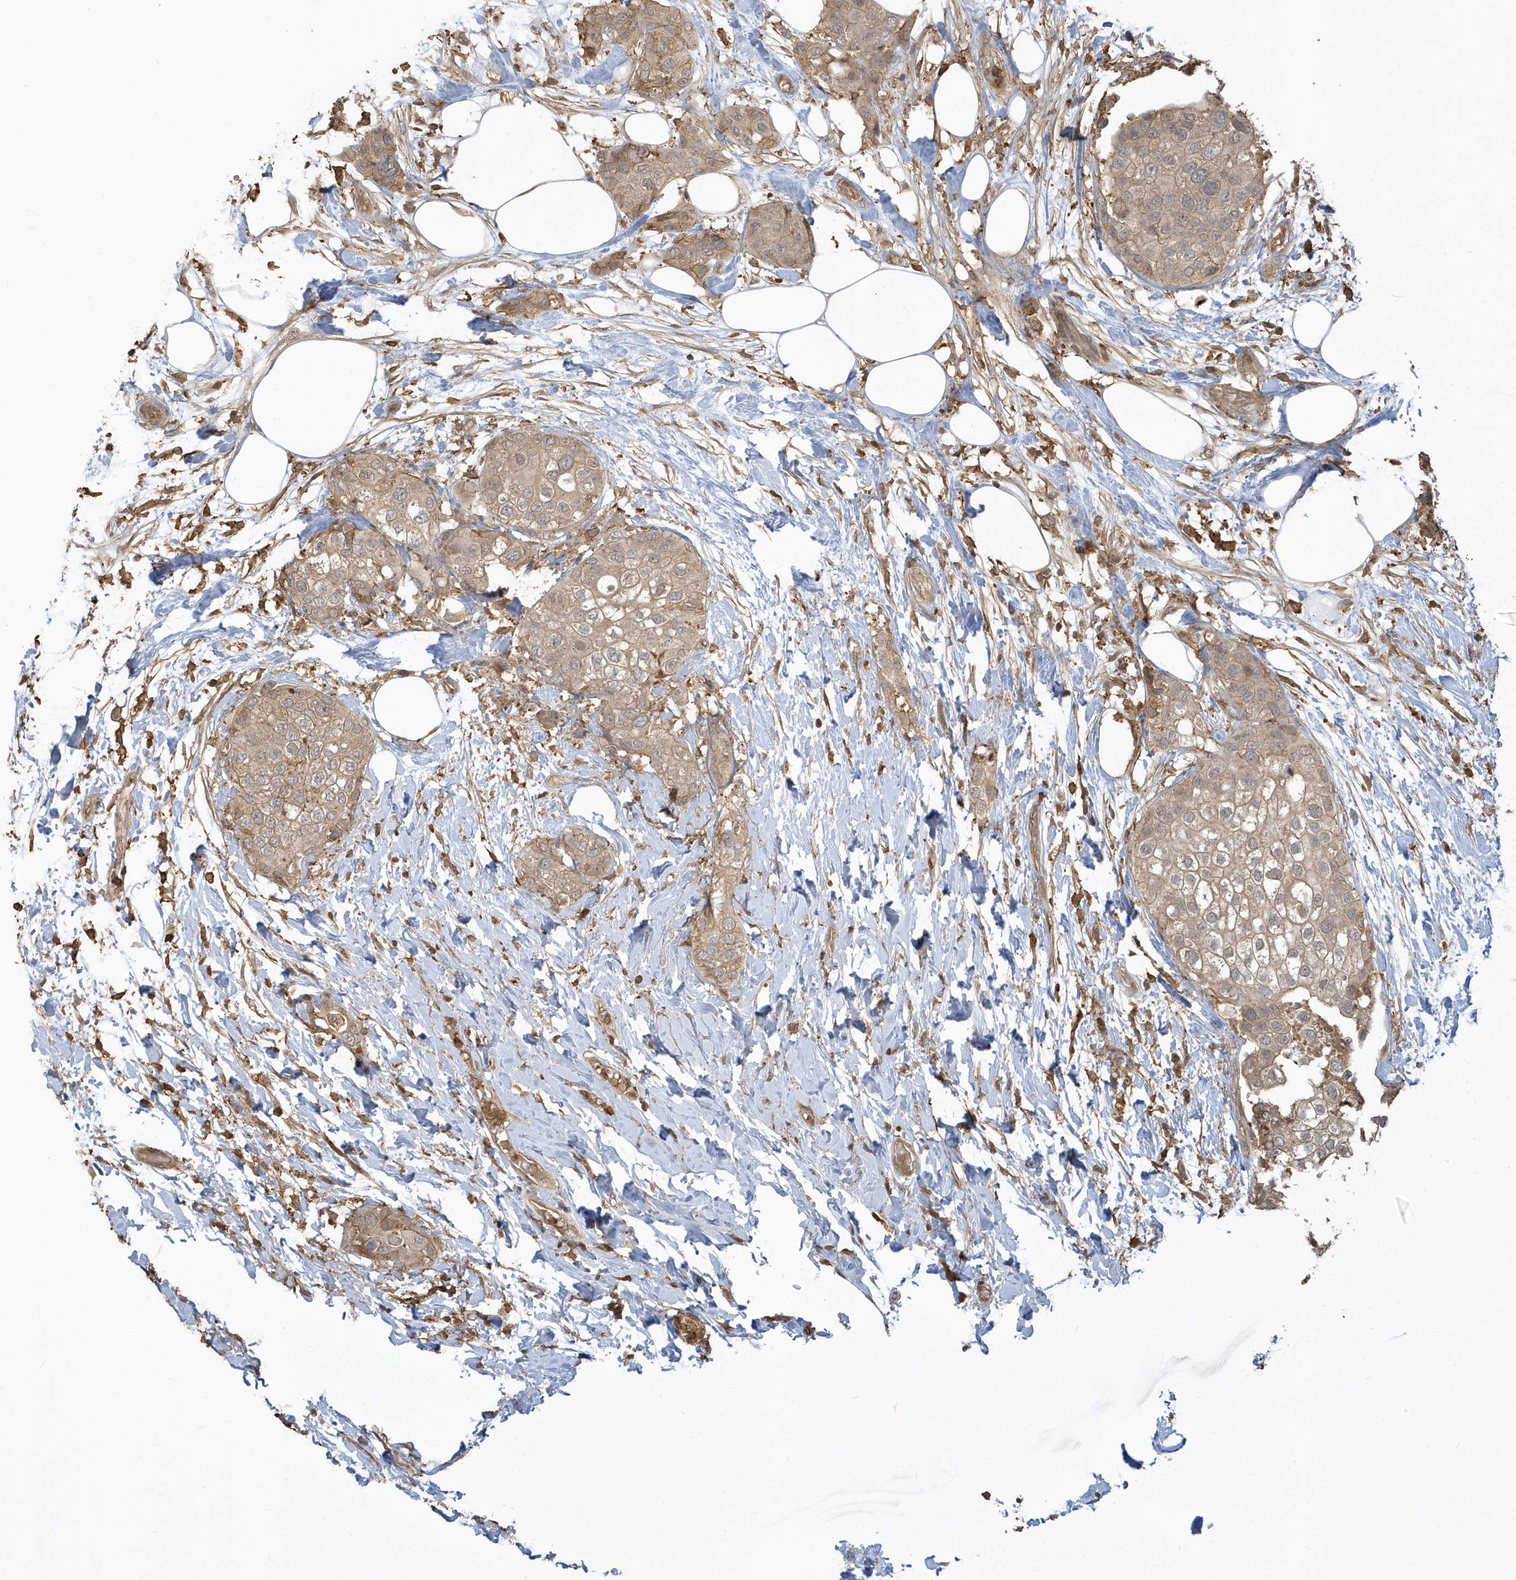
{"staining": {"intensity": "weak", "quantity": ">75%", "location": "cytoplasmic/membranous"}, "tissue": "urothelial cancer", "cell_type": "Tumor cells", "image_type": "cancer", "snomed": [{"axis": "morphology", "description": "Urothelial carcinoma, High grade"}, {"axis": "topography", "description": "Urinary bladder"}], "caption": "Human urothelial carcinoma (high-grade) stained with a brown dye shows weak cytoplasmic/membranous positive positivity in about >75% of tumor cells.", "gene": "ZBTB8A", "patient": {"sex": "male", "age": 64}}